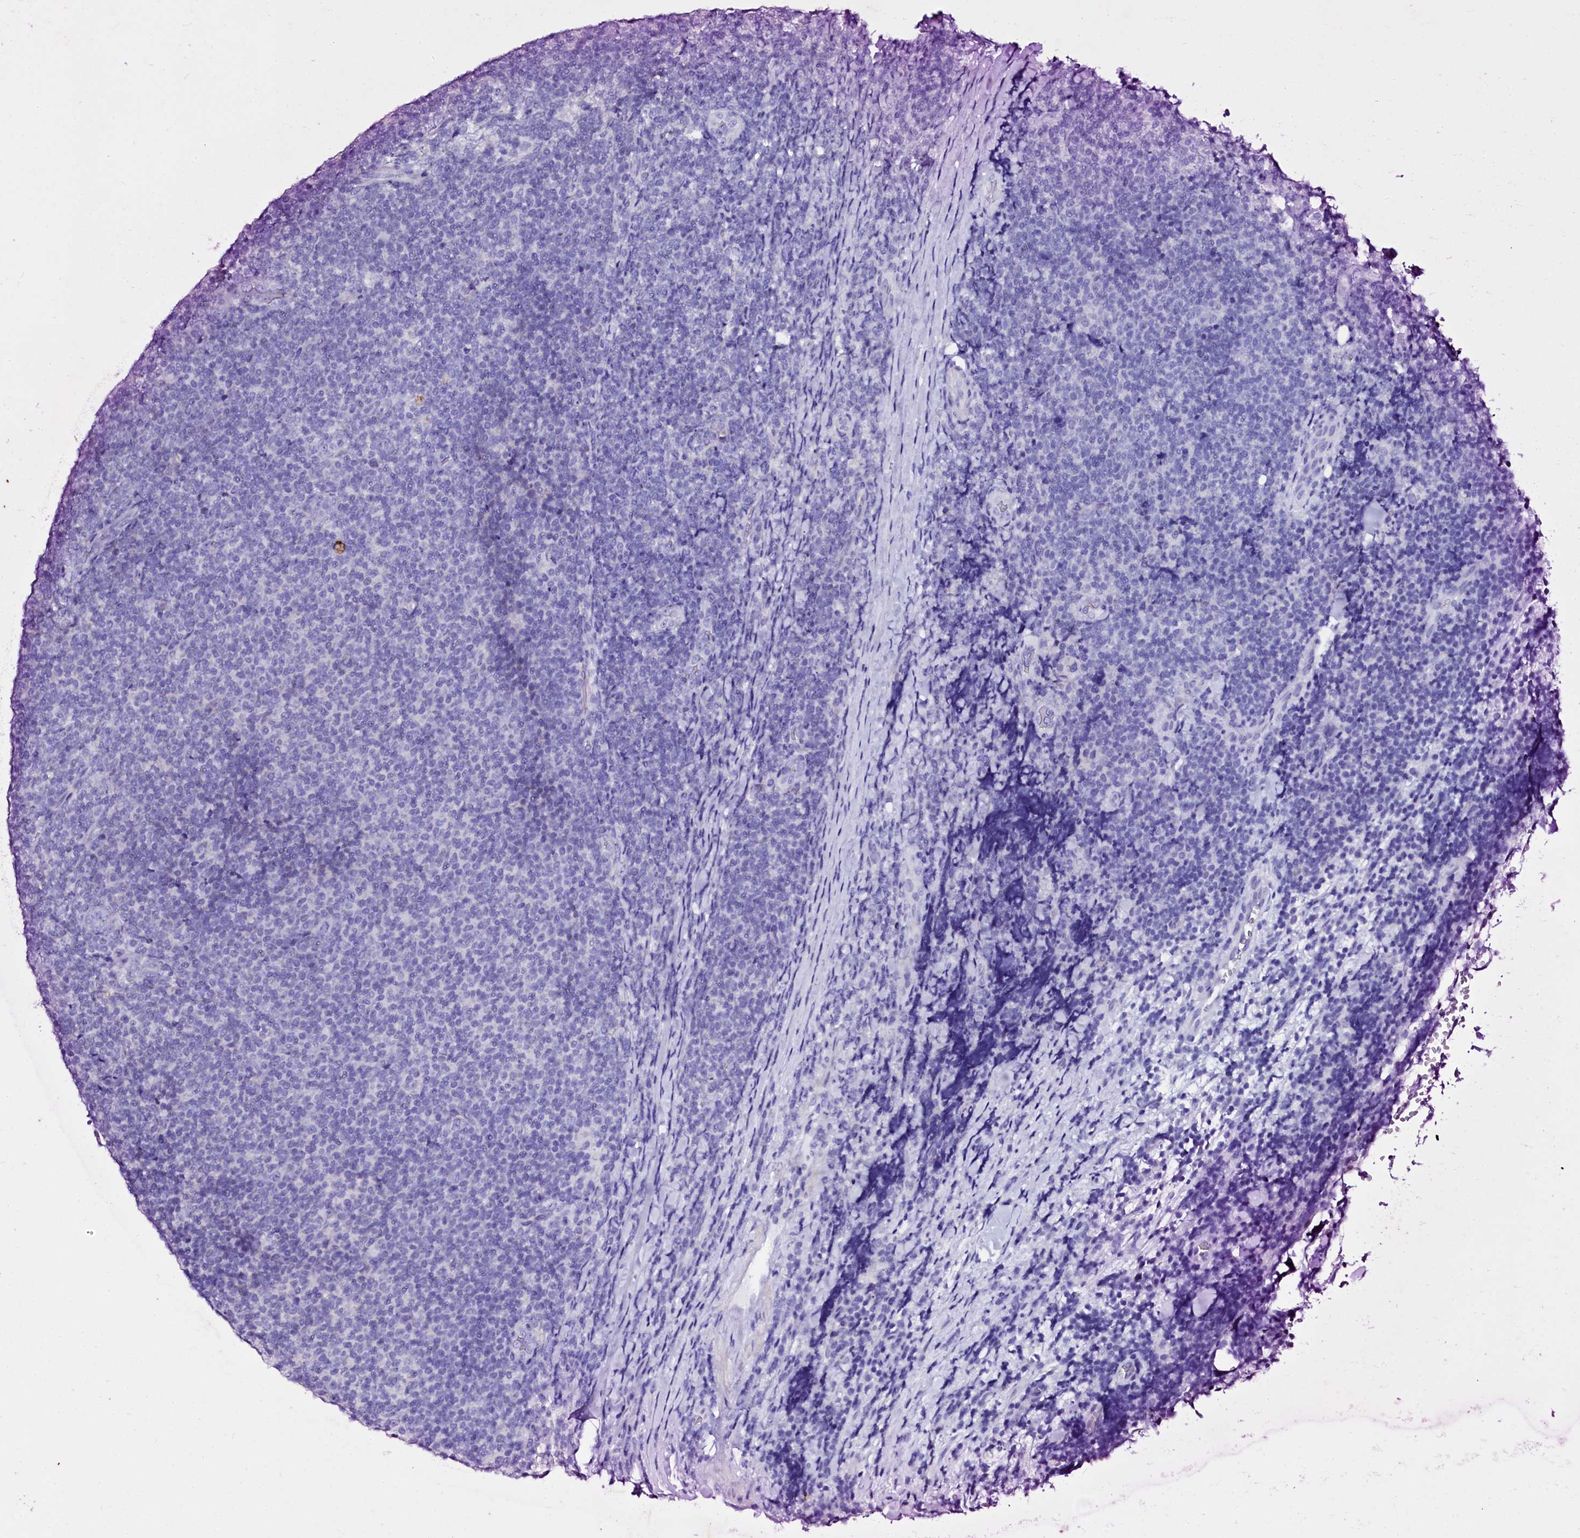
{"staining": {"intensity": "negative", "quantity": "none", "location": "none"}, "tissue": "lymphoma", "cell_type": "Tumor cells", "image_type": "cancer", "snomed": [{"axis": "morphology", "description": "Malignant lymphoma, non-Hodgkin's type, Low grade"}, {"axis": "topography", "description": "Lymph node"}], "caption": "Protein analysis of lymphoma exhibits no significant expression in tumor cells.", "gene": "SELENOT", "patient": {"sex": "male", "age": 66}}